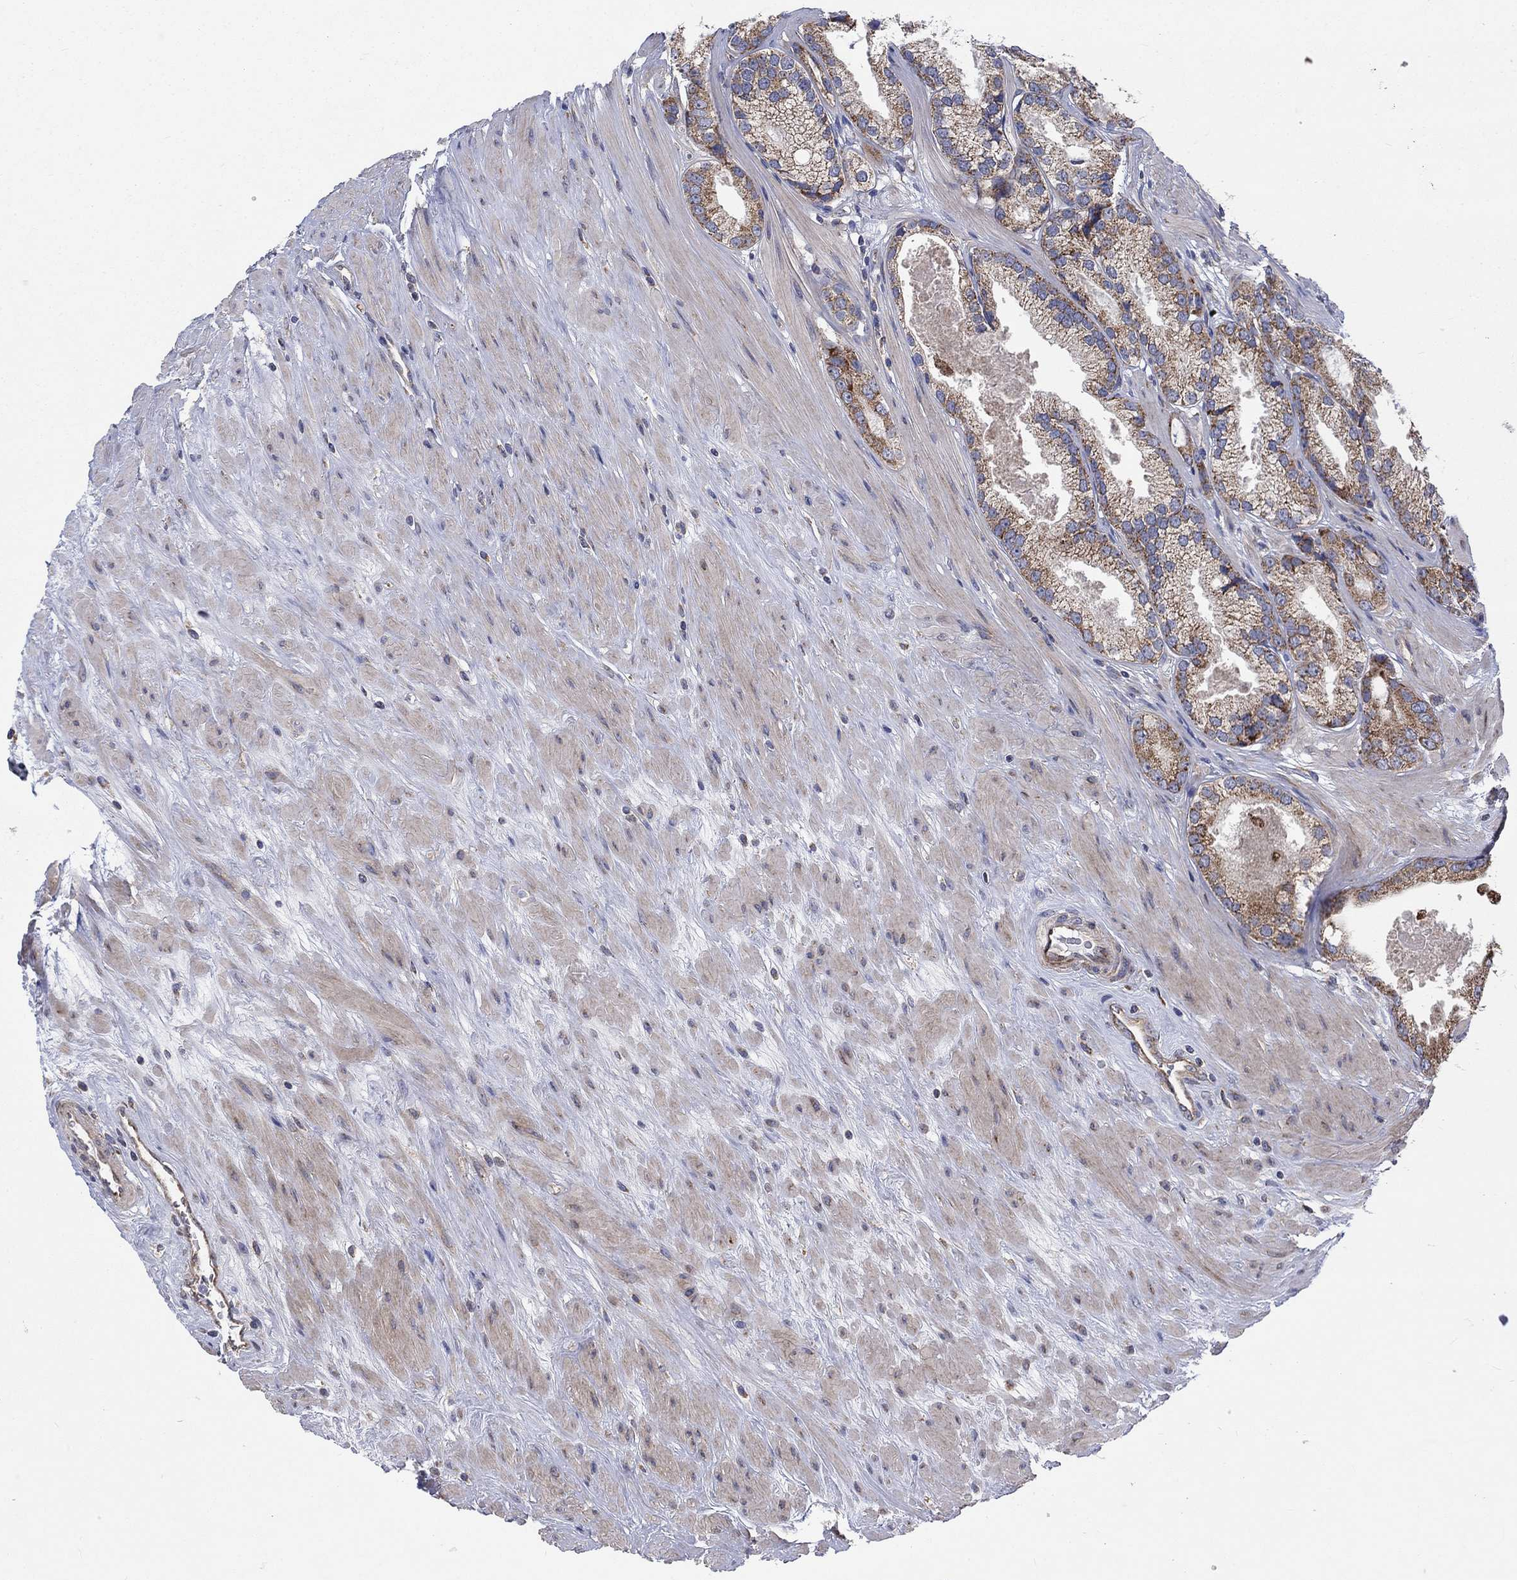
{"staining": {"intensity": "moderate", "quantity": "25%-75%", "location": "cytoplasmic/membranous"}, "tissue": "prostate cancer", "cell_type": "Tumor cells", "image_type": "cancer", "snomed": [{"axis": "morphology", "description": "Adenocarcinoma, High grade"}, {"axis": "topography", "description": "Prostate and seminal vesicle, NOS"}], "caption": "Protein expression by immunohistochemistry (IHC) demonstrates moderate cytoplasmic/membranous positivity in approximately 25%-75% of tumor cells in prostate cancer.", "gene": "RPLP0", "patient": {"sex": "male", "age": 62}}